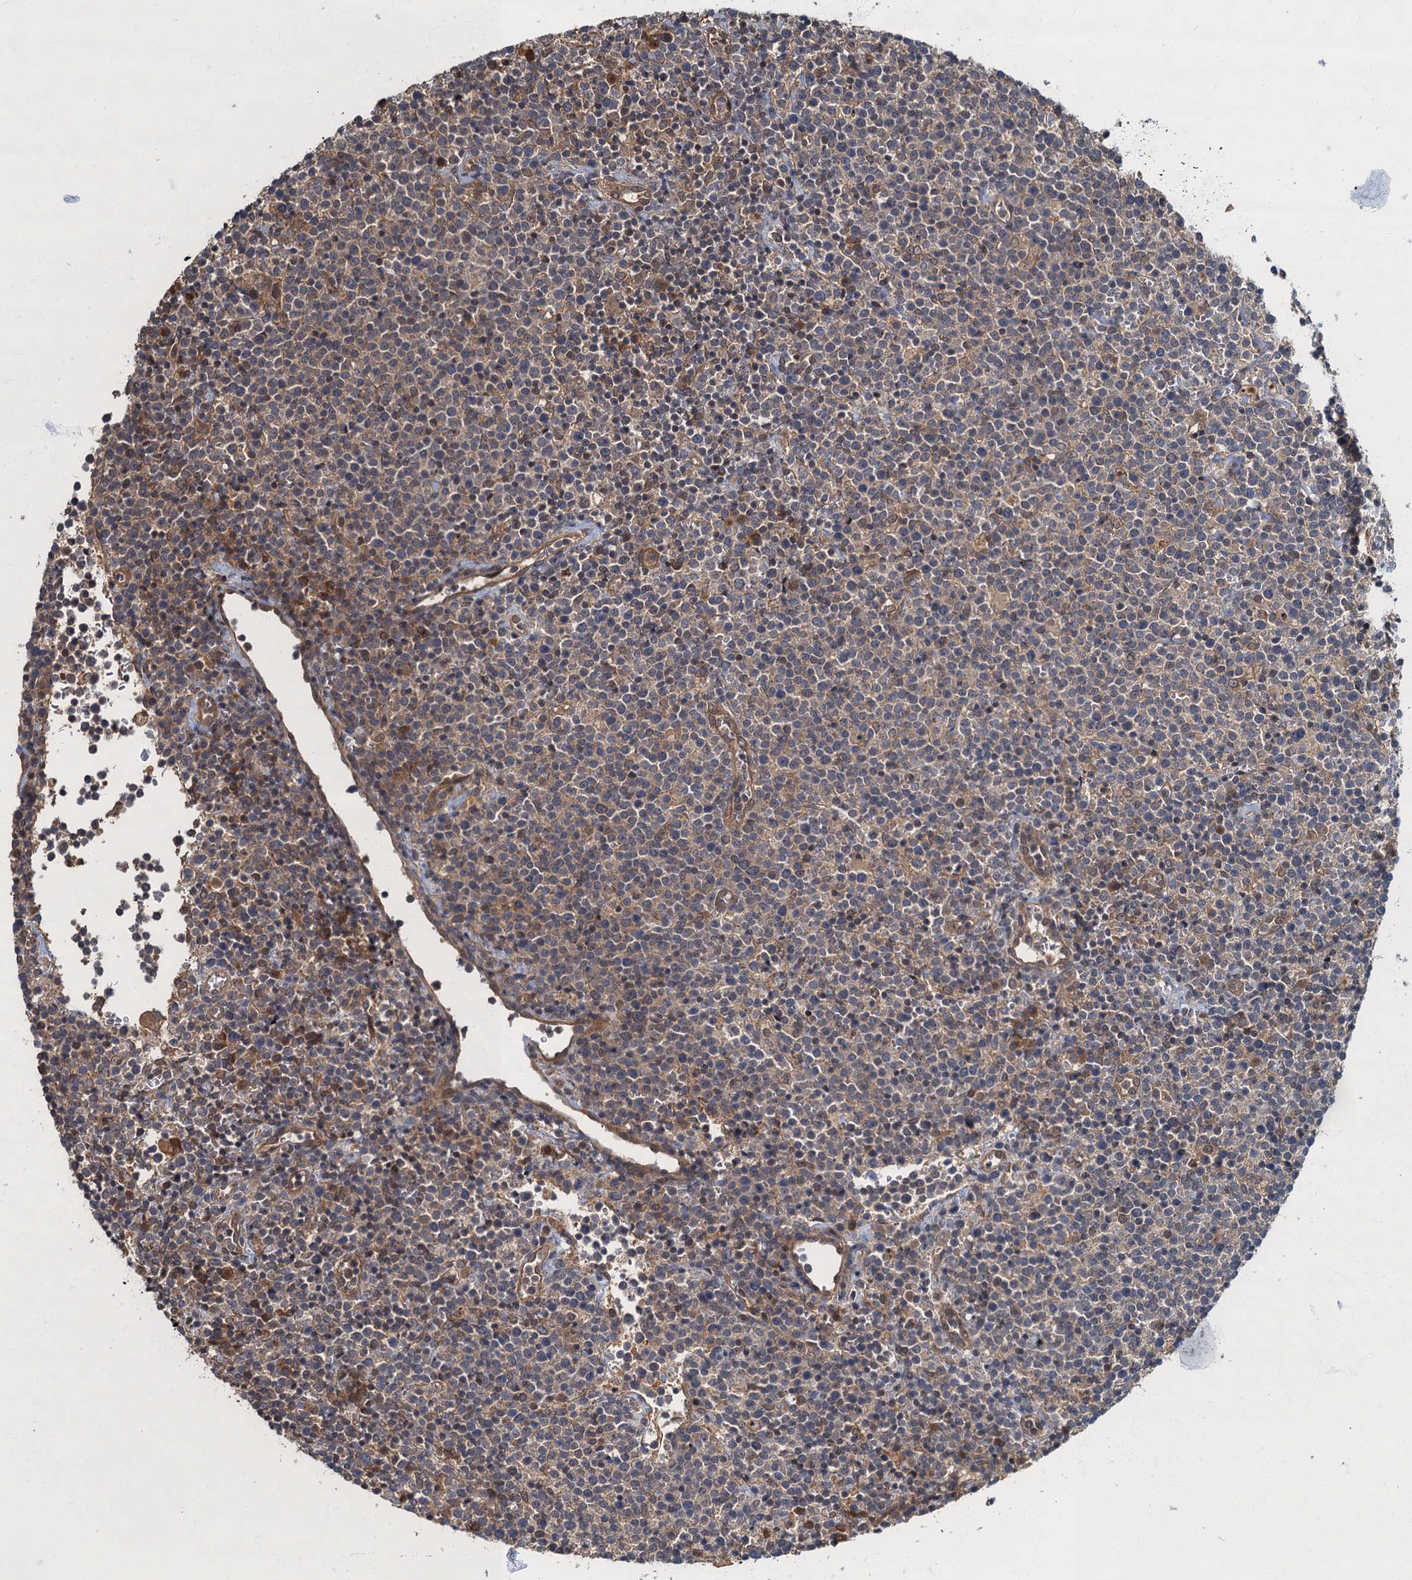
{"staining": {"intensity": "weak", "quantity": ">75%", "location": "cytoplasmic/membranous"}, "tissue": "lymphoma", "cell_type": "Tumor cells", "image_type": "cancer", "snomed": [{"axis": "morphology", "description": "Malignant lymphoma, non-Hodgkin's type, High grade"}, {"axis": "topography", "description": "Lymph node"}], "caption": "Immunohistochemical staining of high-grade malignant lymphoma, non-Hodgkin's type demonstrates low levels of weak cytoplasmic/membranous protein positivity in approximately >75% of tumor cells.", "gene": "TBCK", "patient": {"sex": "male", "age": 61}}